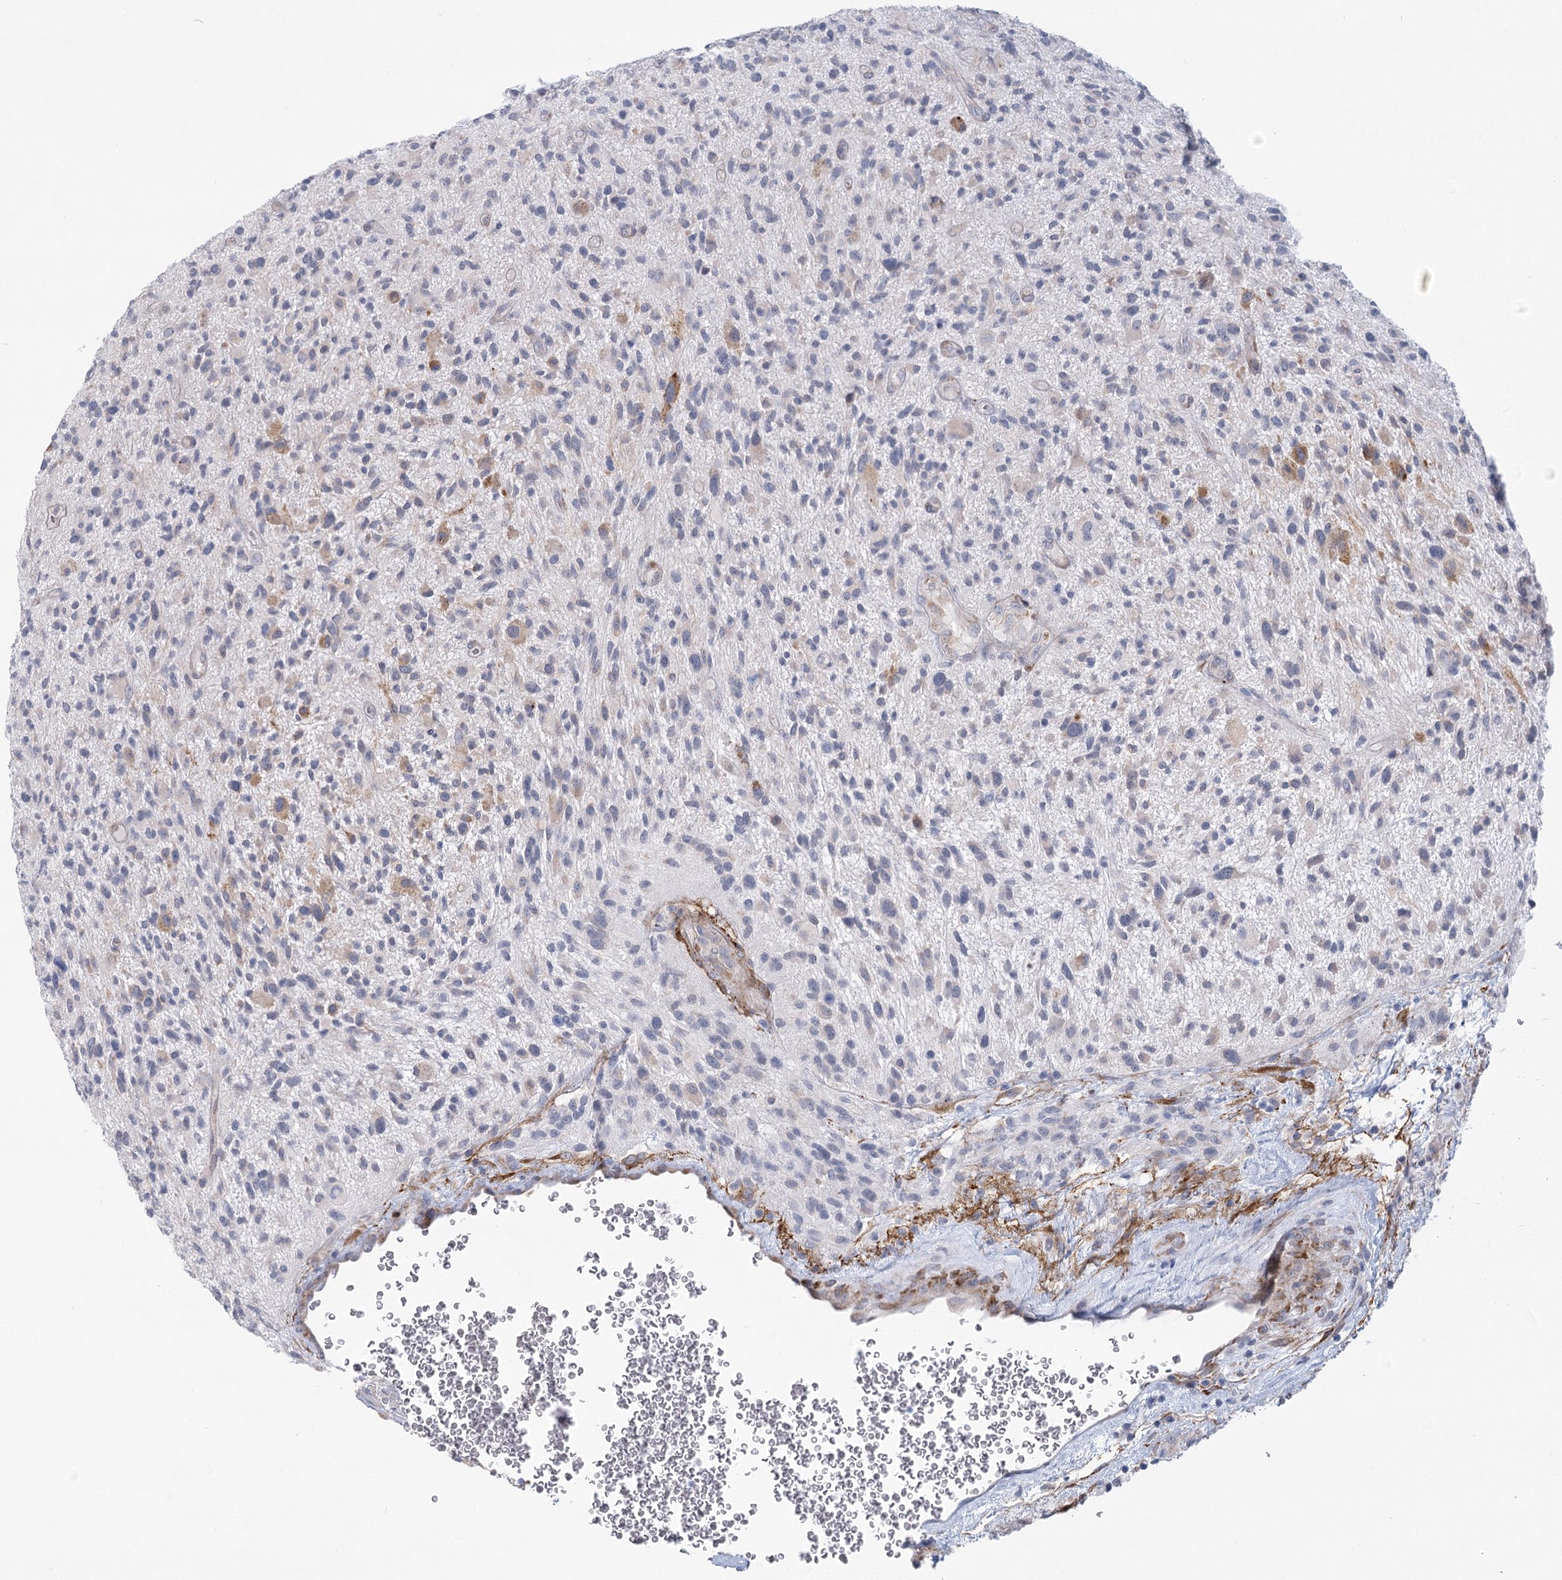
{"staining": {"intensity": "negative", "quantity": "none", "location": "none"}, "tissue": "glioma", "cell_type": "Tumor cells", "image_type": "cancer", "snomed": [{"axis": "morphology", "description": "Glioma, malignant, High grade"}, {"axis": "topography", "description": "Brain"}], "caption": "High power microscopy histopathology image of an immunohistochemistry (IHC) micrograph of malignant glioma (high-grade), revealing no significant positivity in tumor cells.", "gene": "NCKAP5", "patient": {"sex": "male", "age": 47}}